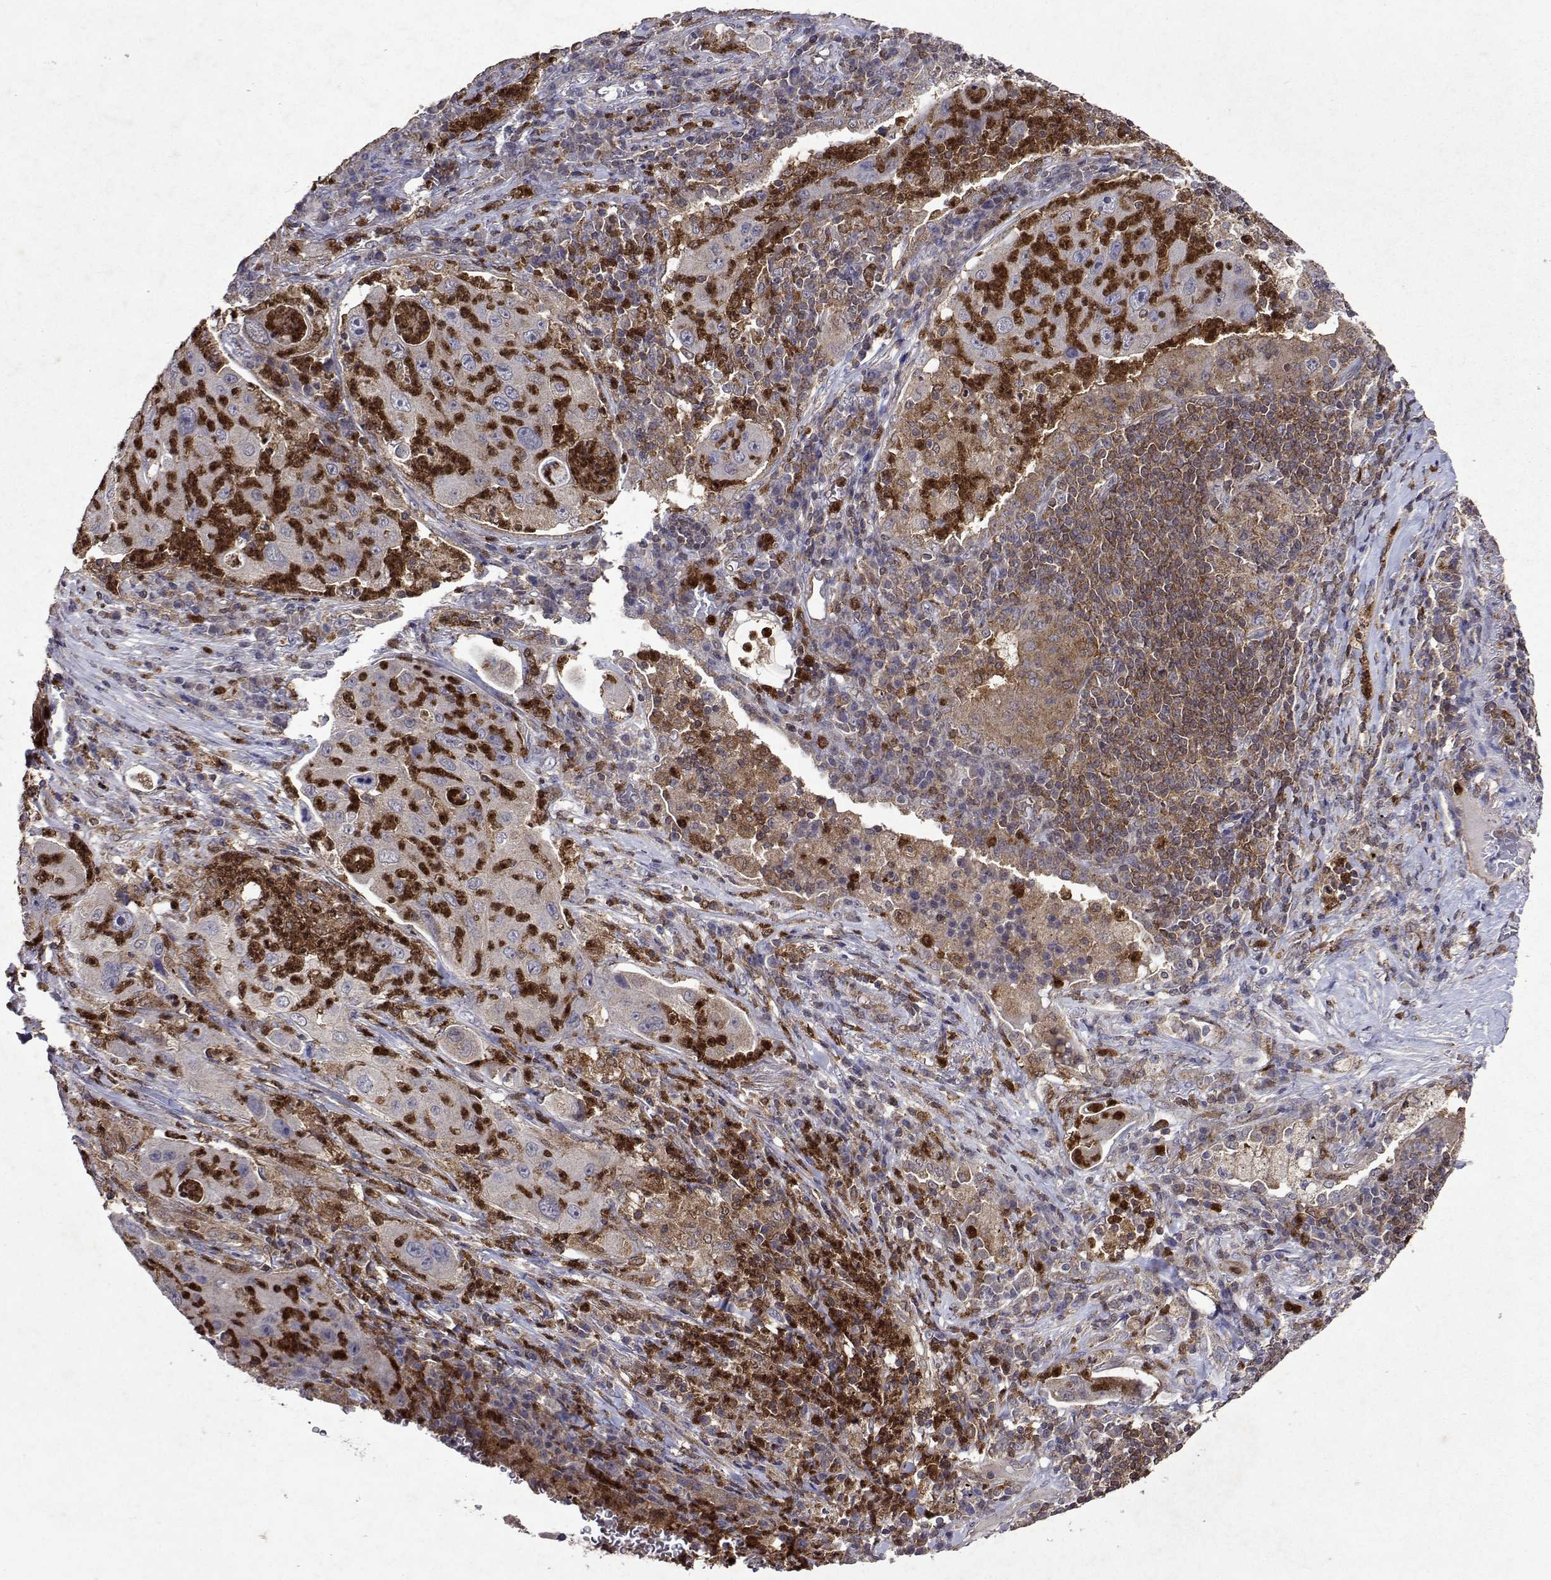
{"staining": {"intensity": "weak", "quantity": "<25%", "location": "cytoplasmic/membranous"}, "tissue": "lung cancer", "cell_type": "Tumor cells", "image_type": "cancer", "snomed": [{"axis": "morphology", "description": "Squamous cell carcinoma, NOS"}, {"axis": "topography", "description": "Lung"}], "caption": "A photomicrograph of human squamous cell carcinoma (lung) is negative for staining in tumor cells.", "gene": "APAF1", "patient": {"sex": "female", "age": 59}}